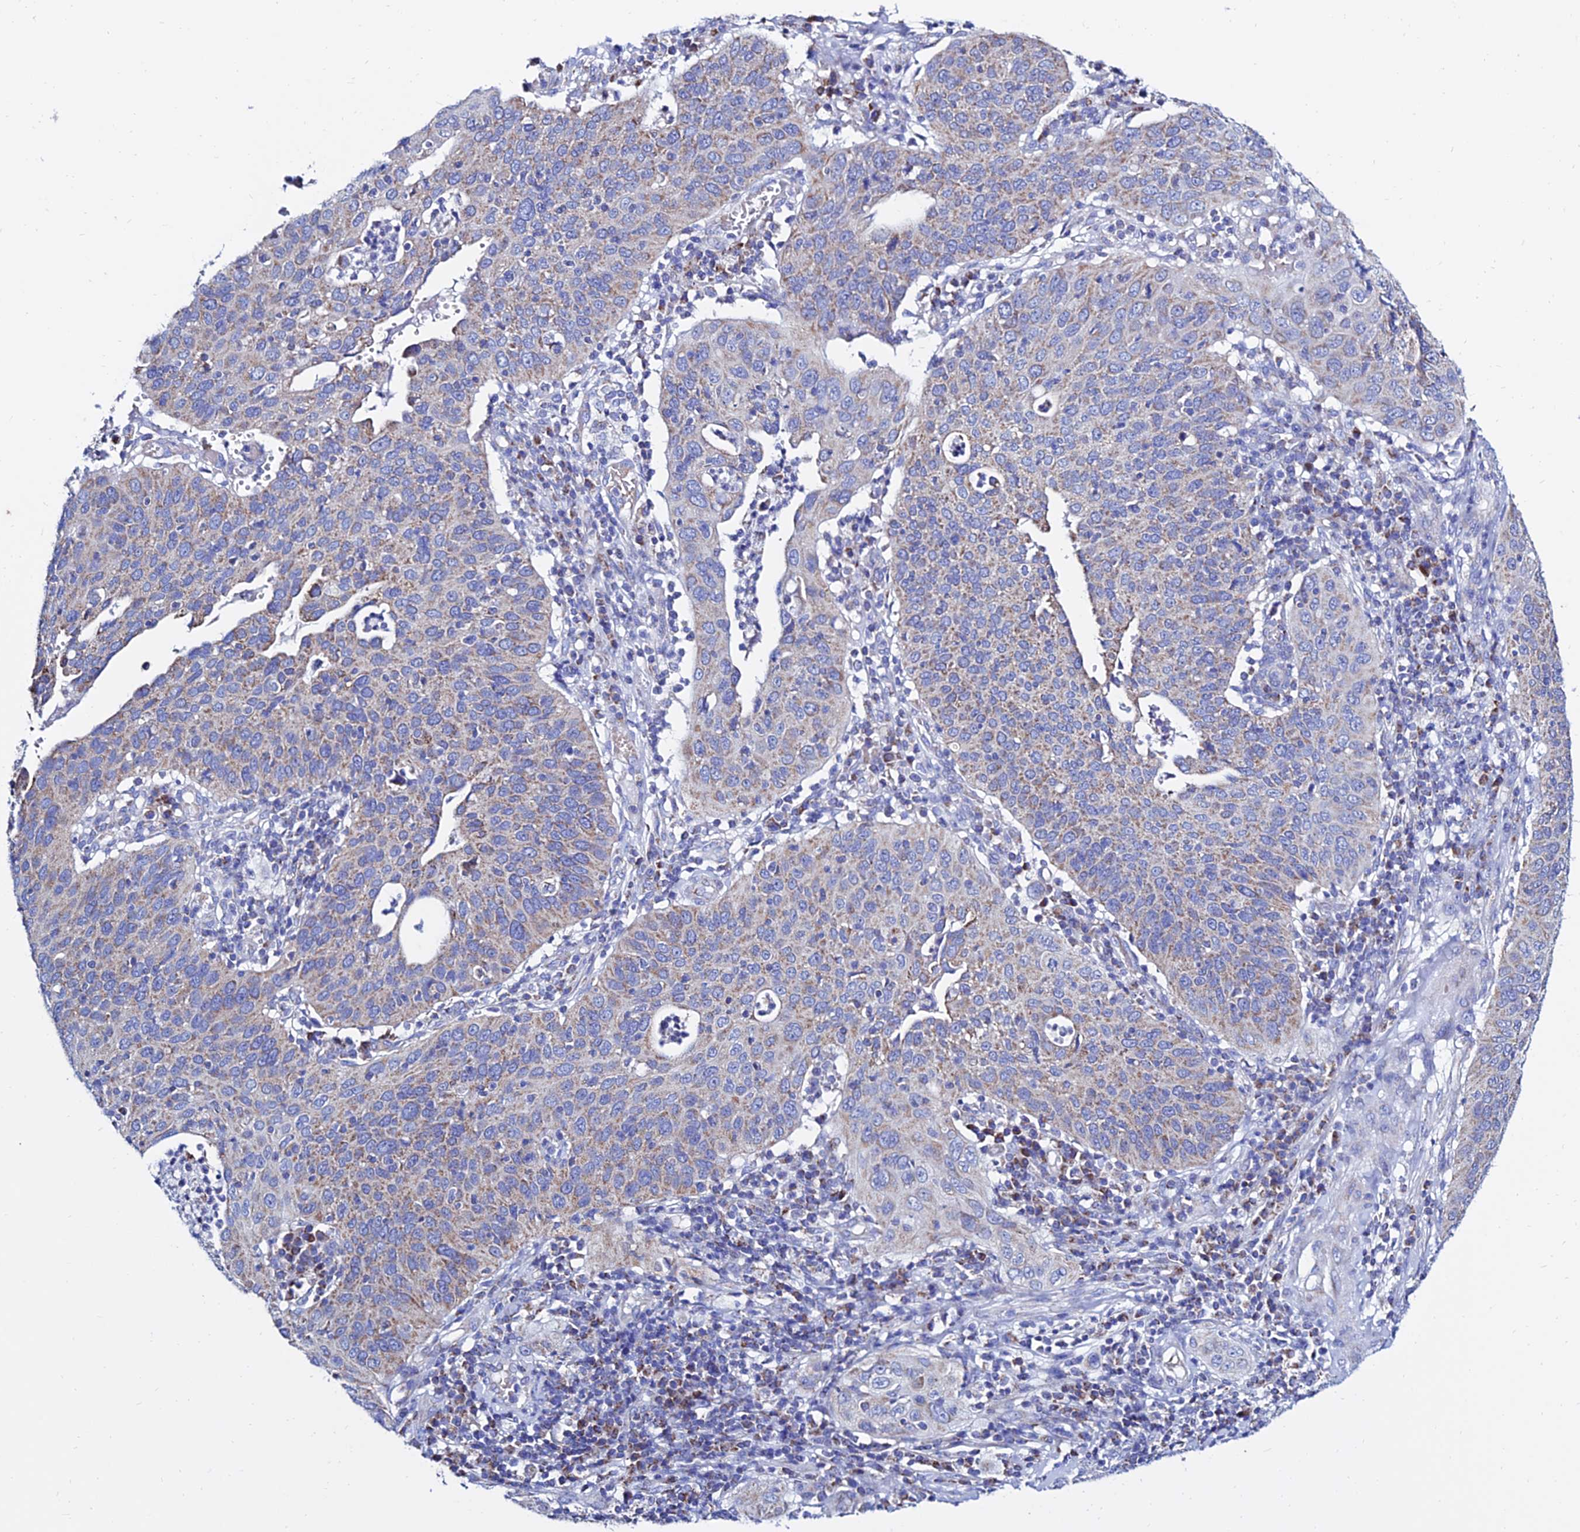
{"staining": {"intensity": "weak", "quantity": "25%-75%", "location": "cytoplasmic/membranous"}, "tissue": "cervical cancer", "cell_type": "Tumor cells", "image_type": "cancer", "snomed": [{"axis": "morphology", "description": "Squamous cell carcinoma, NOS"}, {"axis": "topography", "description": "Cervix"}], "caption": "Immunohistochemical staining of human squamous cell carcinoma (cervical) shows weak cytoplasmic/membranous protein staining in approximately 25%-75% of tumor cells.", "gene": "MGST1", "patient": {"sex": "female", "age": 36}}